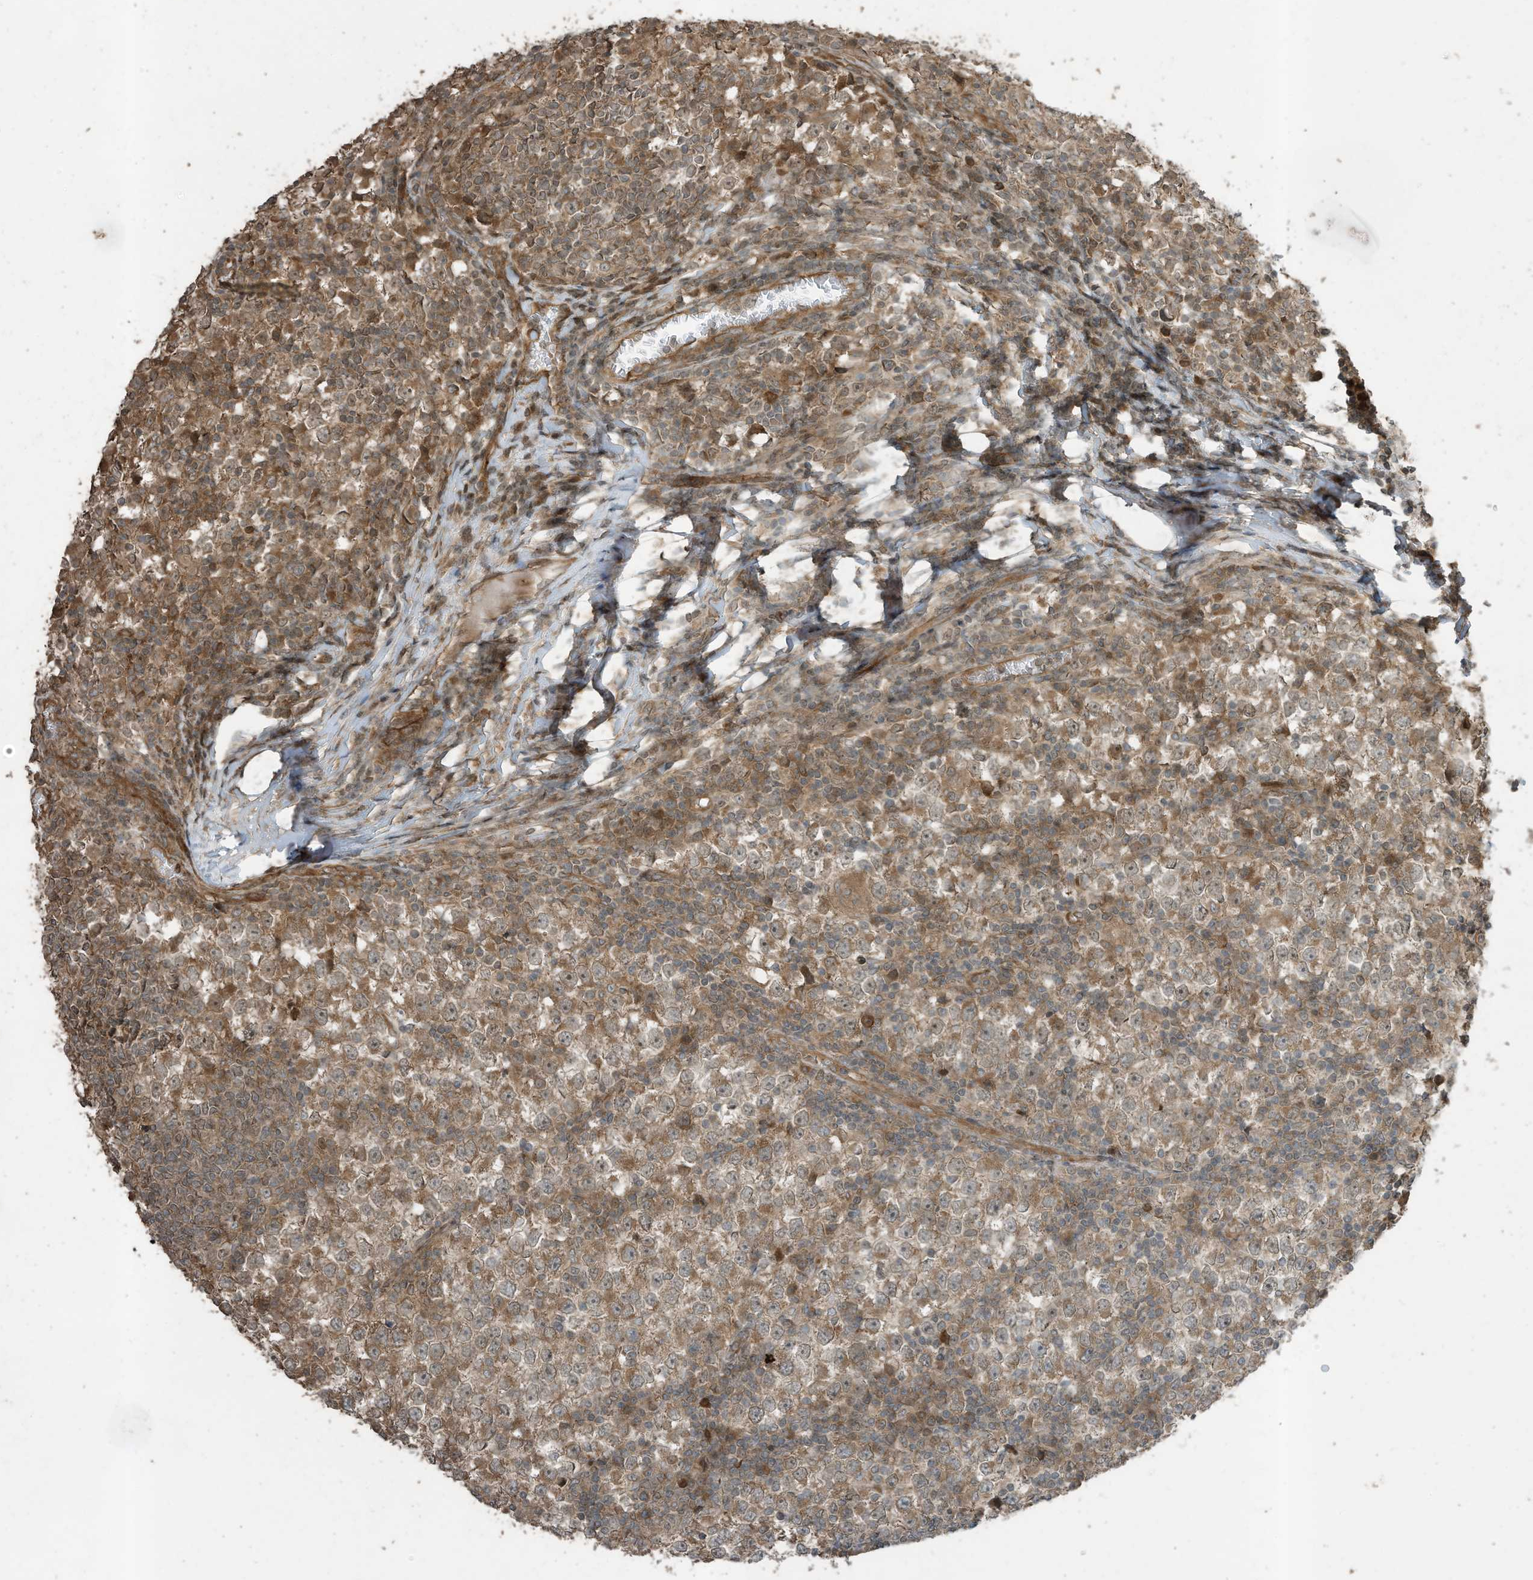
{"staining": {"intensity": "moderate", "quantity": ">75%", "location": "cytoplasmic/membranous"}, "tissue": "testis cancer", "cell_type": "Tumor cells", "image_type": "cancer", "snomed": [{"axis": "morphology", "description": "Seminoma, NOS"}, {"axis": "topography", "description": "Testis"}], "caption": "DAB immunohistochemical staining of testis seminoma reveals moderate cytoplasmic/membranous protein staining in about >75% of tumor cells.", "gene": "ZNF653", "patient": {"sex": "male", "age": 65}}